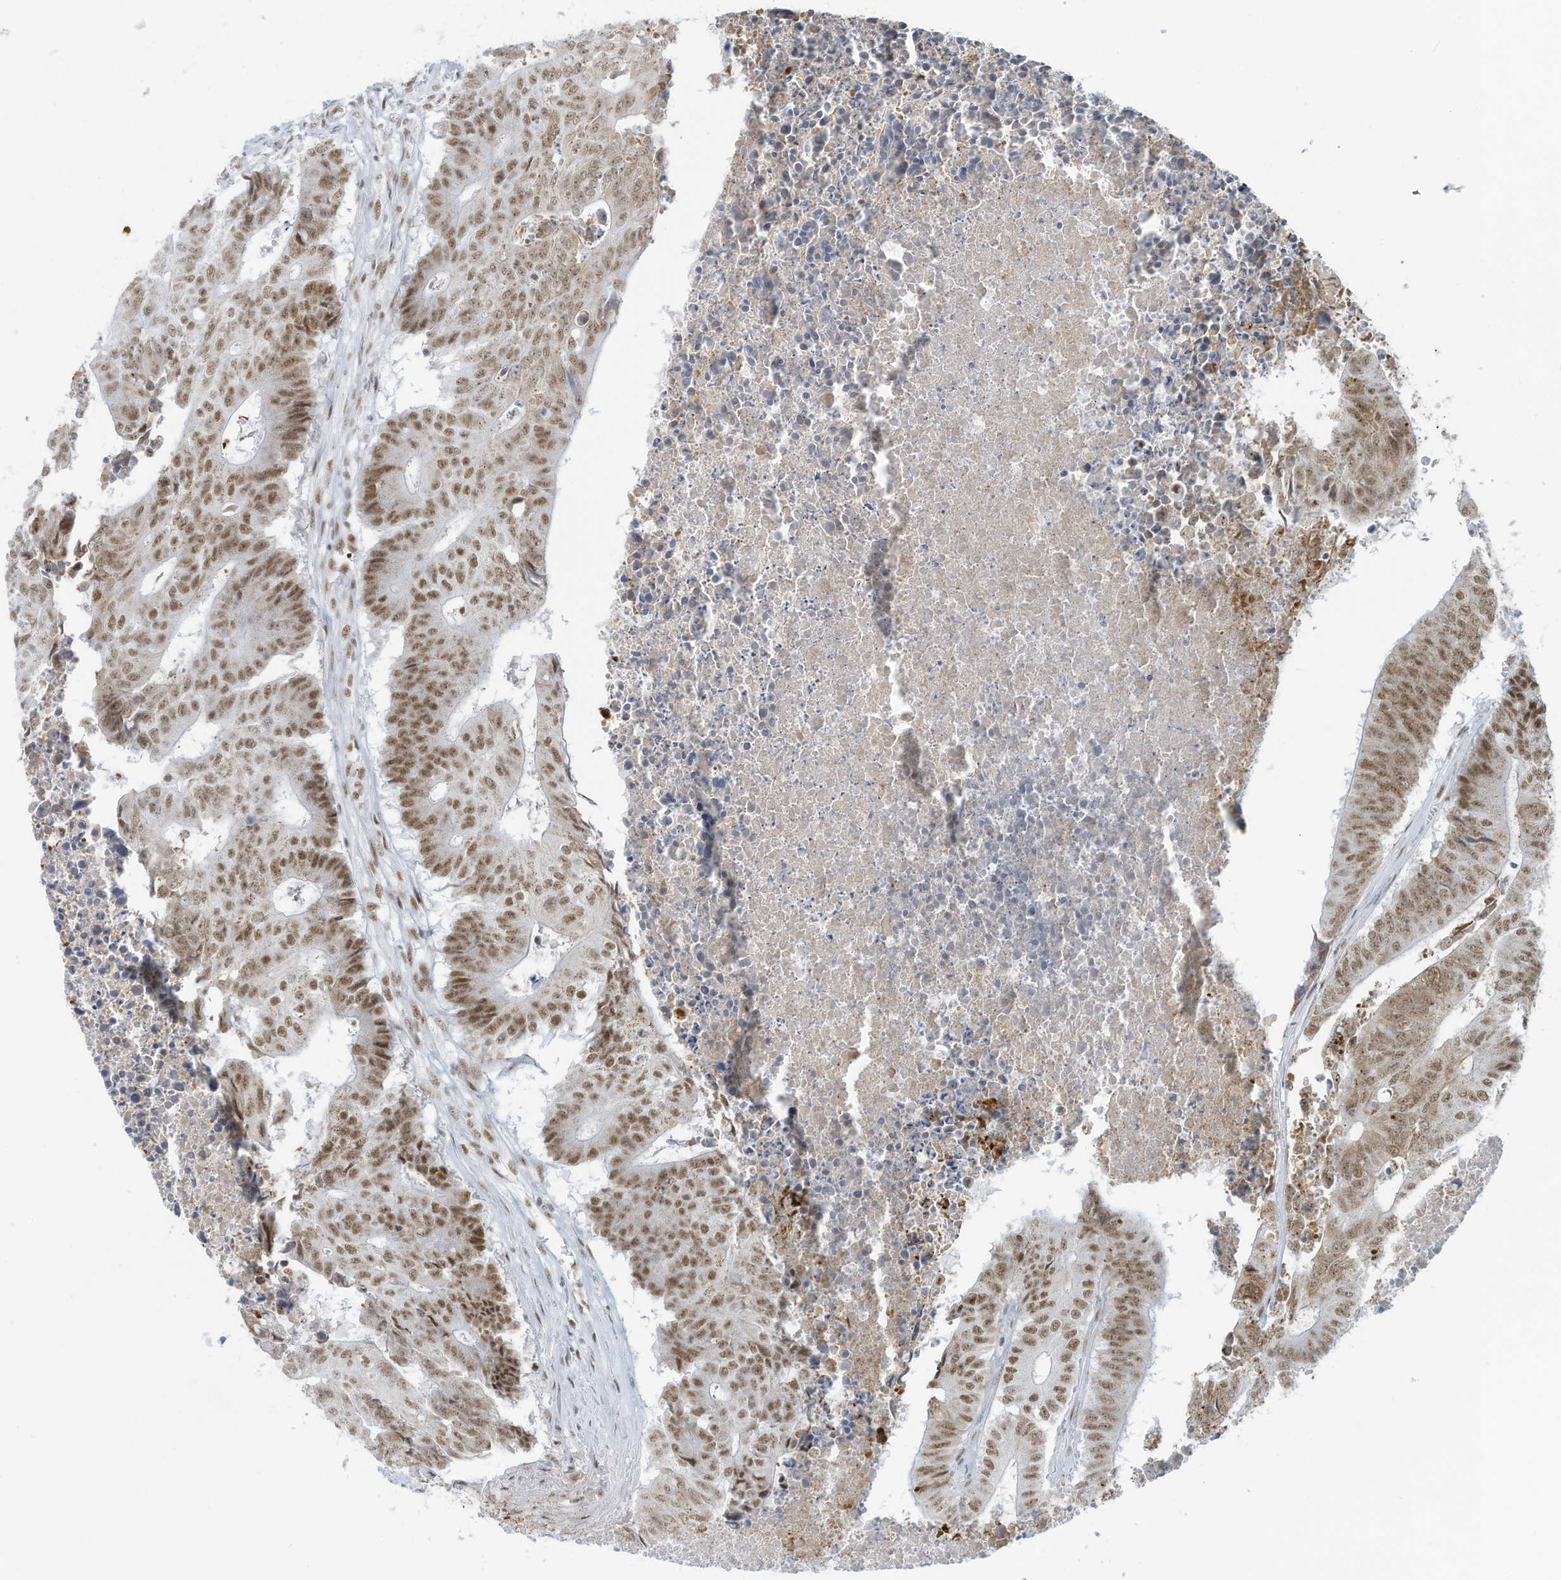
{"staining": {"intensity": "moderate", "quantity": ">75%", "location": "nuclear"}, "tissue": "colorectal cancer", "cell_type": "Tumor cells", "image_type": "cancer", "snomed": [{"axis": "morphology", "description": "Adenocarcinoma, NOS"}, {"axis": "topography", "description": "Colon"}], "caption": "Tumor cells reveal moderate nuclear positivity in approximately >75% of cells in colorectal cancer (adenocarcinoma). Nuclei are stained in blue.", "gene": "ECT2L", "patient": {"sex": "male", "age": 87}}